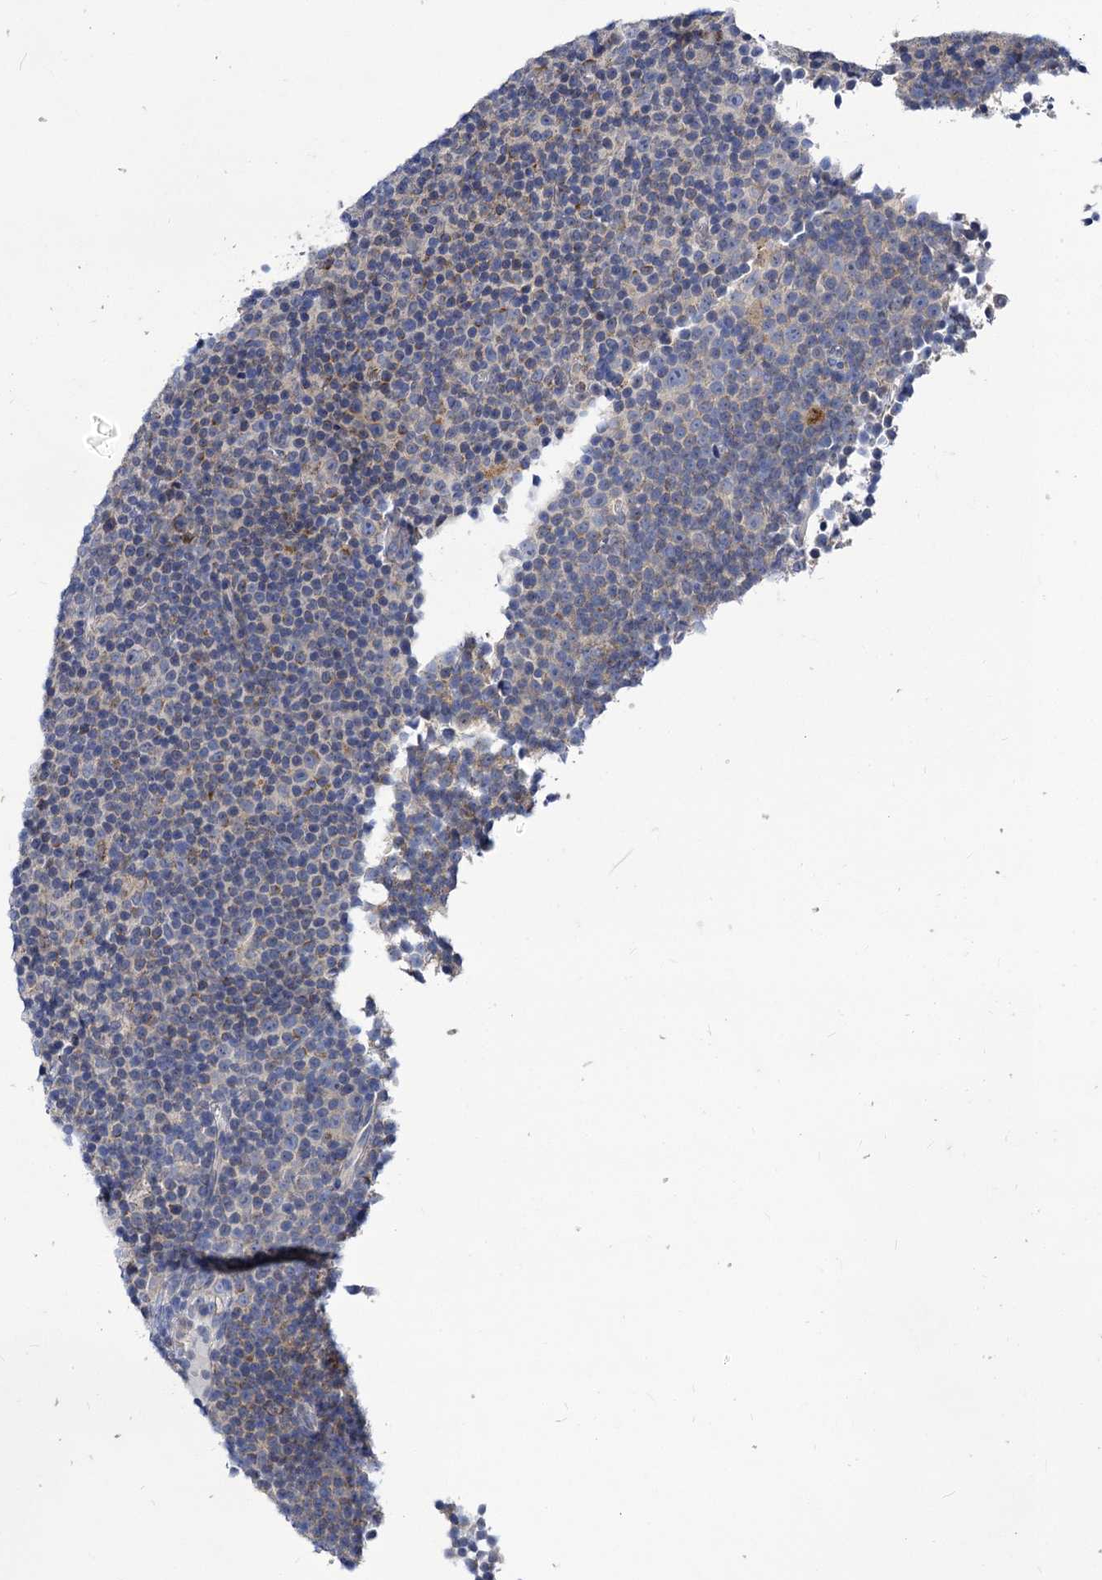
{"staining": {"intensity": "weak", "quantity": "<25%", "location": "cytoplasmic/membranous"}, "tissue": "lymphoma", "cell_type": "Tumor cells", "image_type": "cancer", "snomed": [{"axis": "morphology", "description": "Malignant lymphoma, non-Hodgkin's type, Low grade"}, {"axis": "topography", "description": "Lymph node"}], "caption": "DAB (3,3'-diaminobenzidine) immunohistochemical staining of human lymphoma displays no significant positivity in tumor cells.", "gene": "PANX2", "patient": {"sex": "female", "age": 67}}